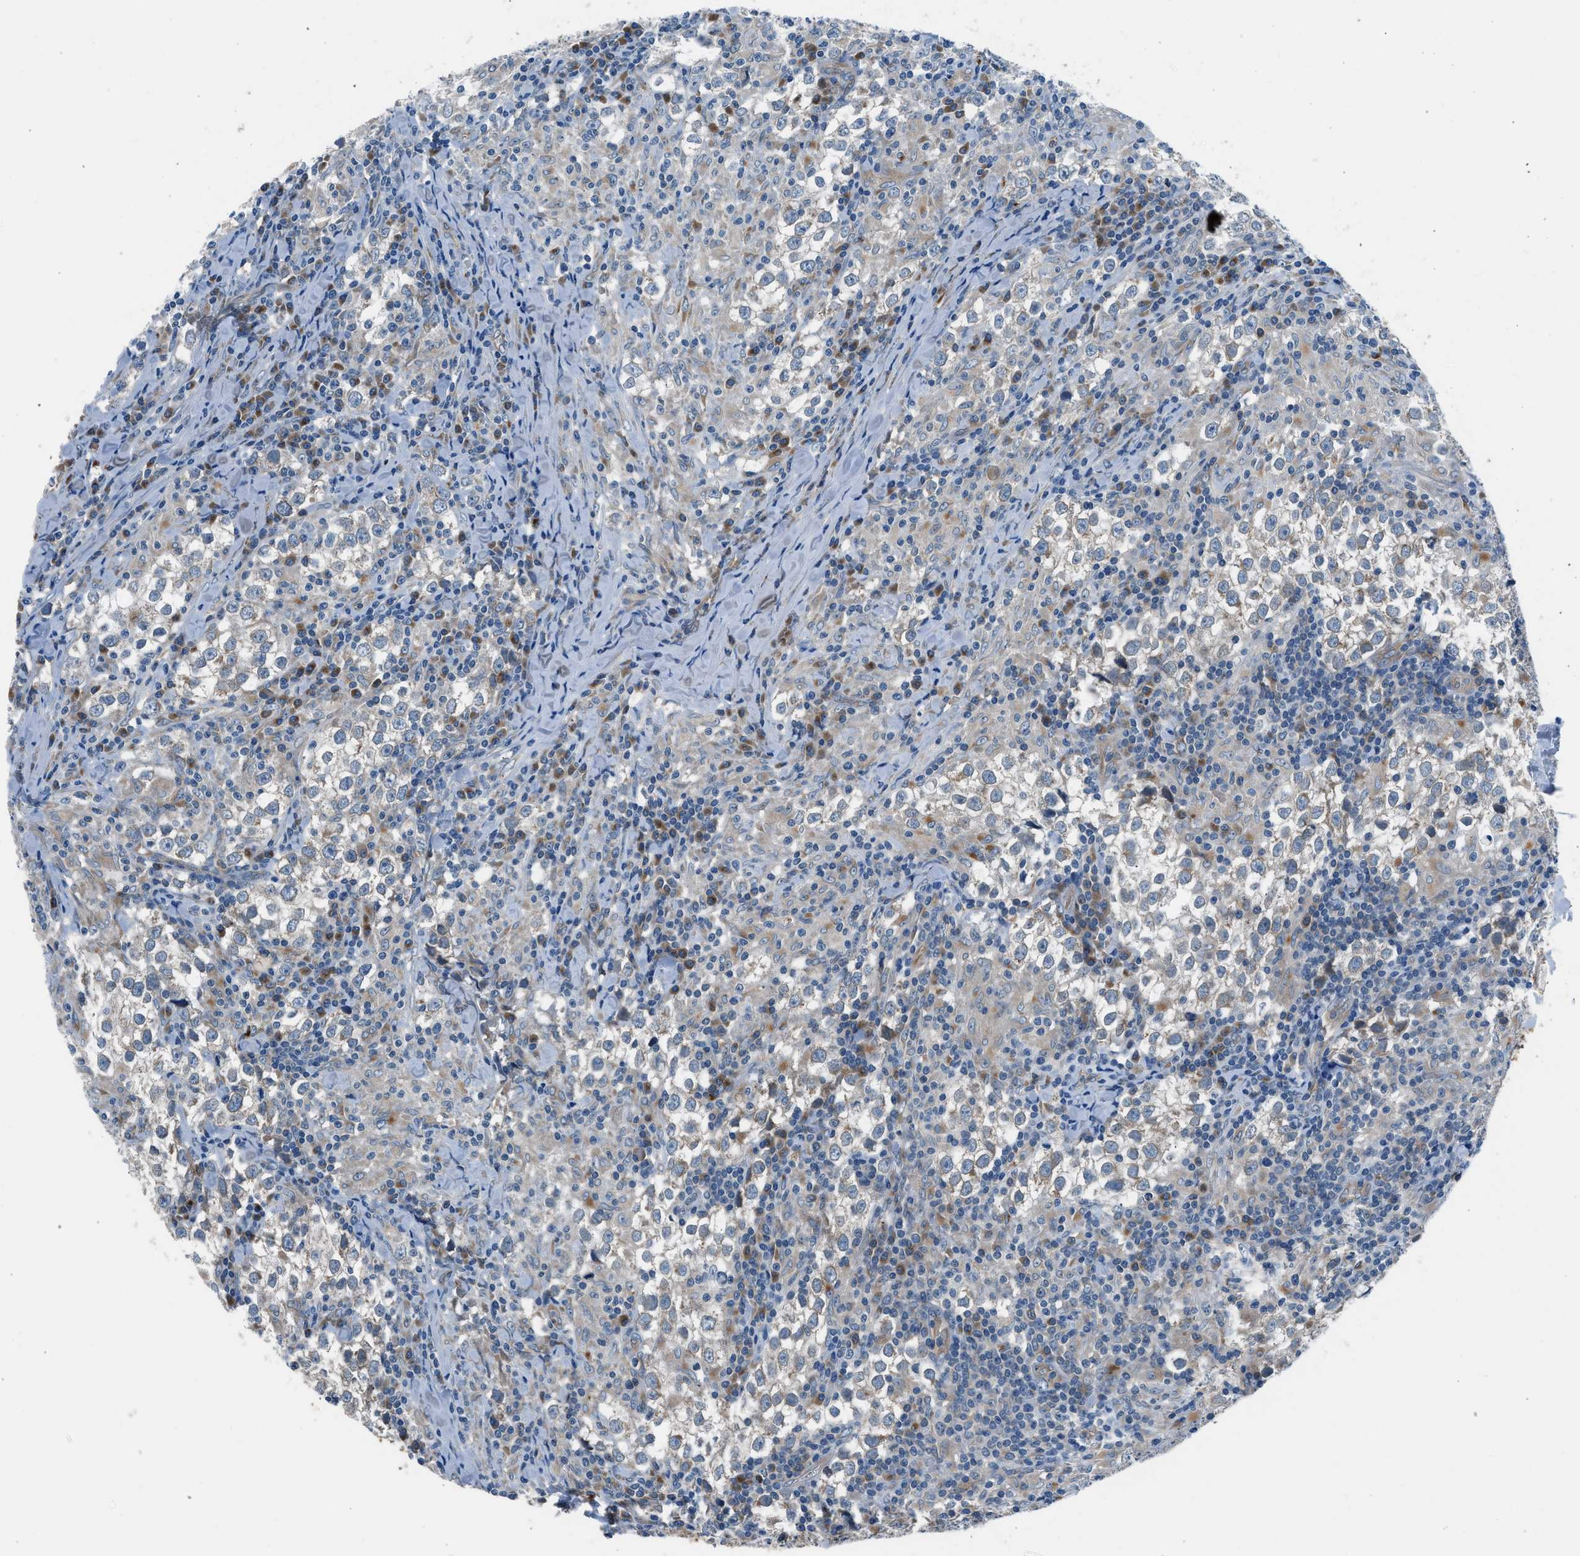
{"staining": {"intensity": "negative", "quantity": "none", "location": "none"}, "tissue": "testis cancer", "cell_type": "Tumor cells", "image_type": "cancer", "snomed": [{"axis": "morphology", "description": "Seminoma, NOS"}, {"axis": "morphology", "description": "Carcinoma, Embryonal, NOS"}, {"axis": "topography", "description": "Testis"}], "caption": "Tumor cells are negative for brown protein staining in testis cancer (embryonal carcinoma).", "gene": "LMBR1", "patient": {"sex": "male", "age": 36}}